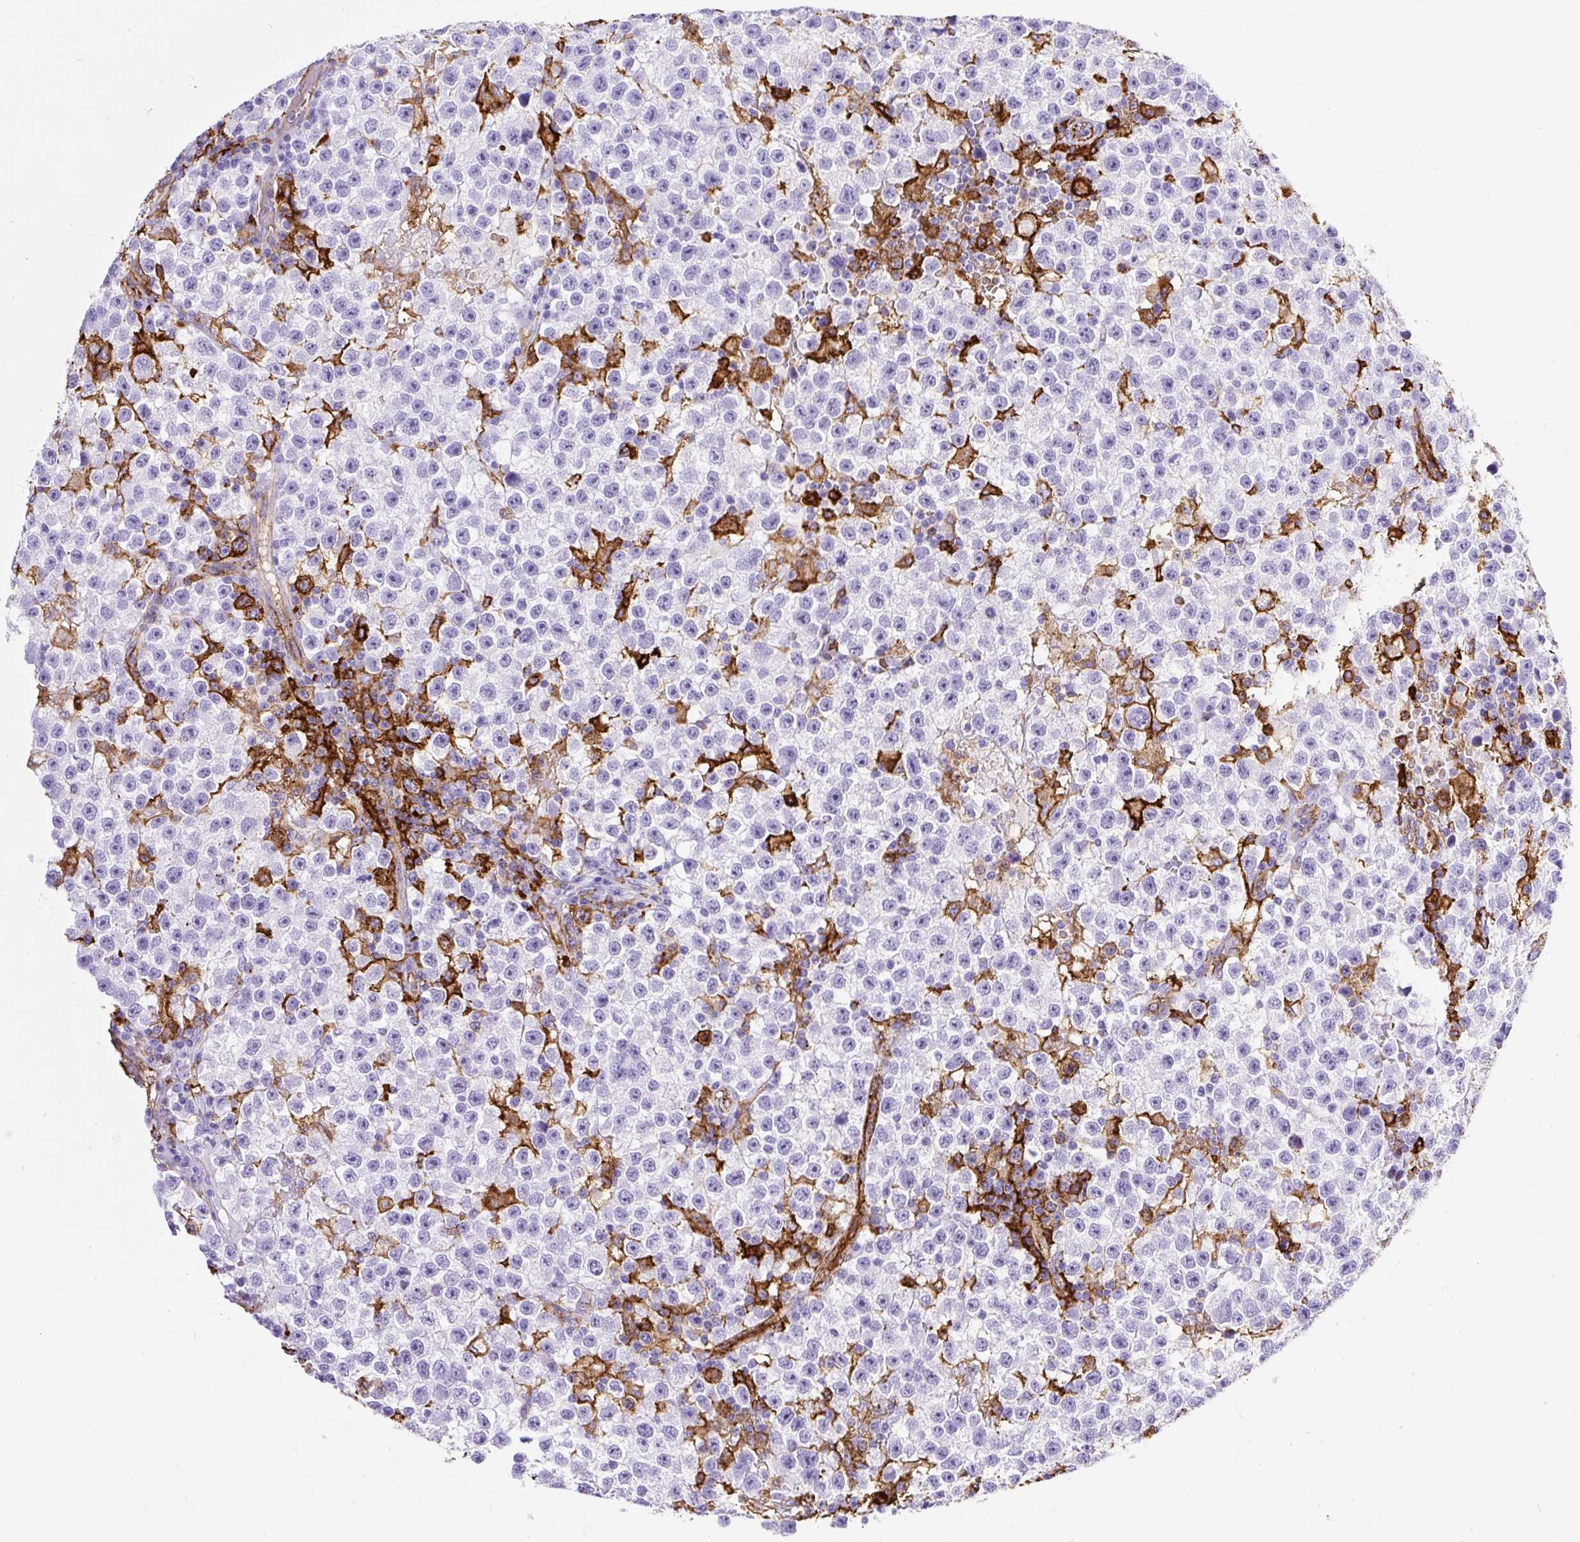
{"staining": {"intensity": "negative", "quantity": "none", "location": "none"}, "tissue": "testis cancer", "cell_type": "Tumor cells", "image_type": "cancer", "snomed": [{"axis": "morphology", "description": "Seminoma, NOS"}, {"axis": "topography", "description": "Testis"}], "caption": "High power microscopy micrograph of an immunohistochemistry (IHC) histopathology image of testis cancer (seminoma), revealing no significant staining in tumor cells.", "gene": "HLA-DRA", "patient": {"sex": "male", "age": 22}}